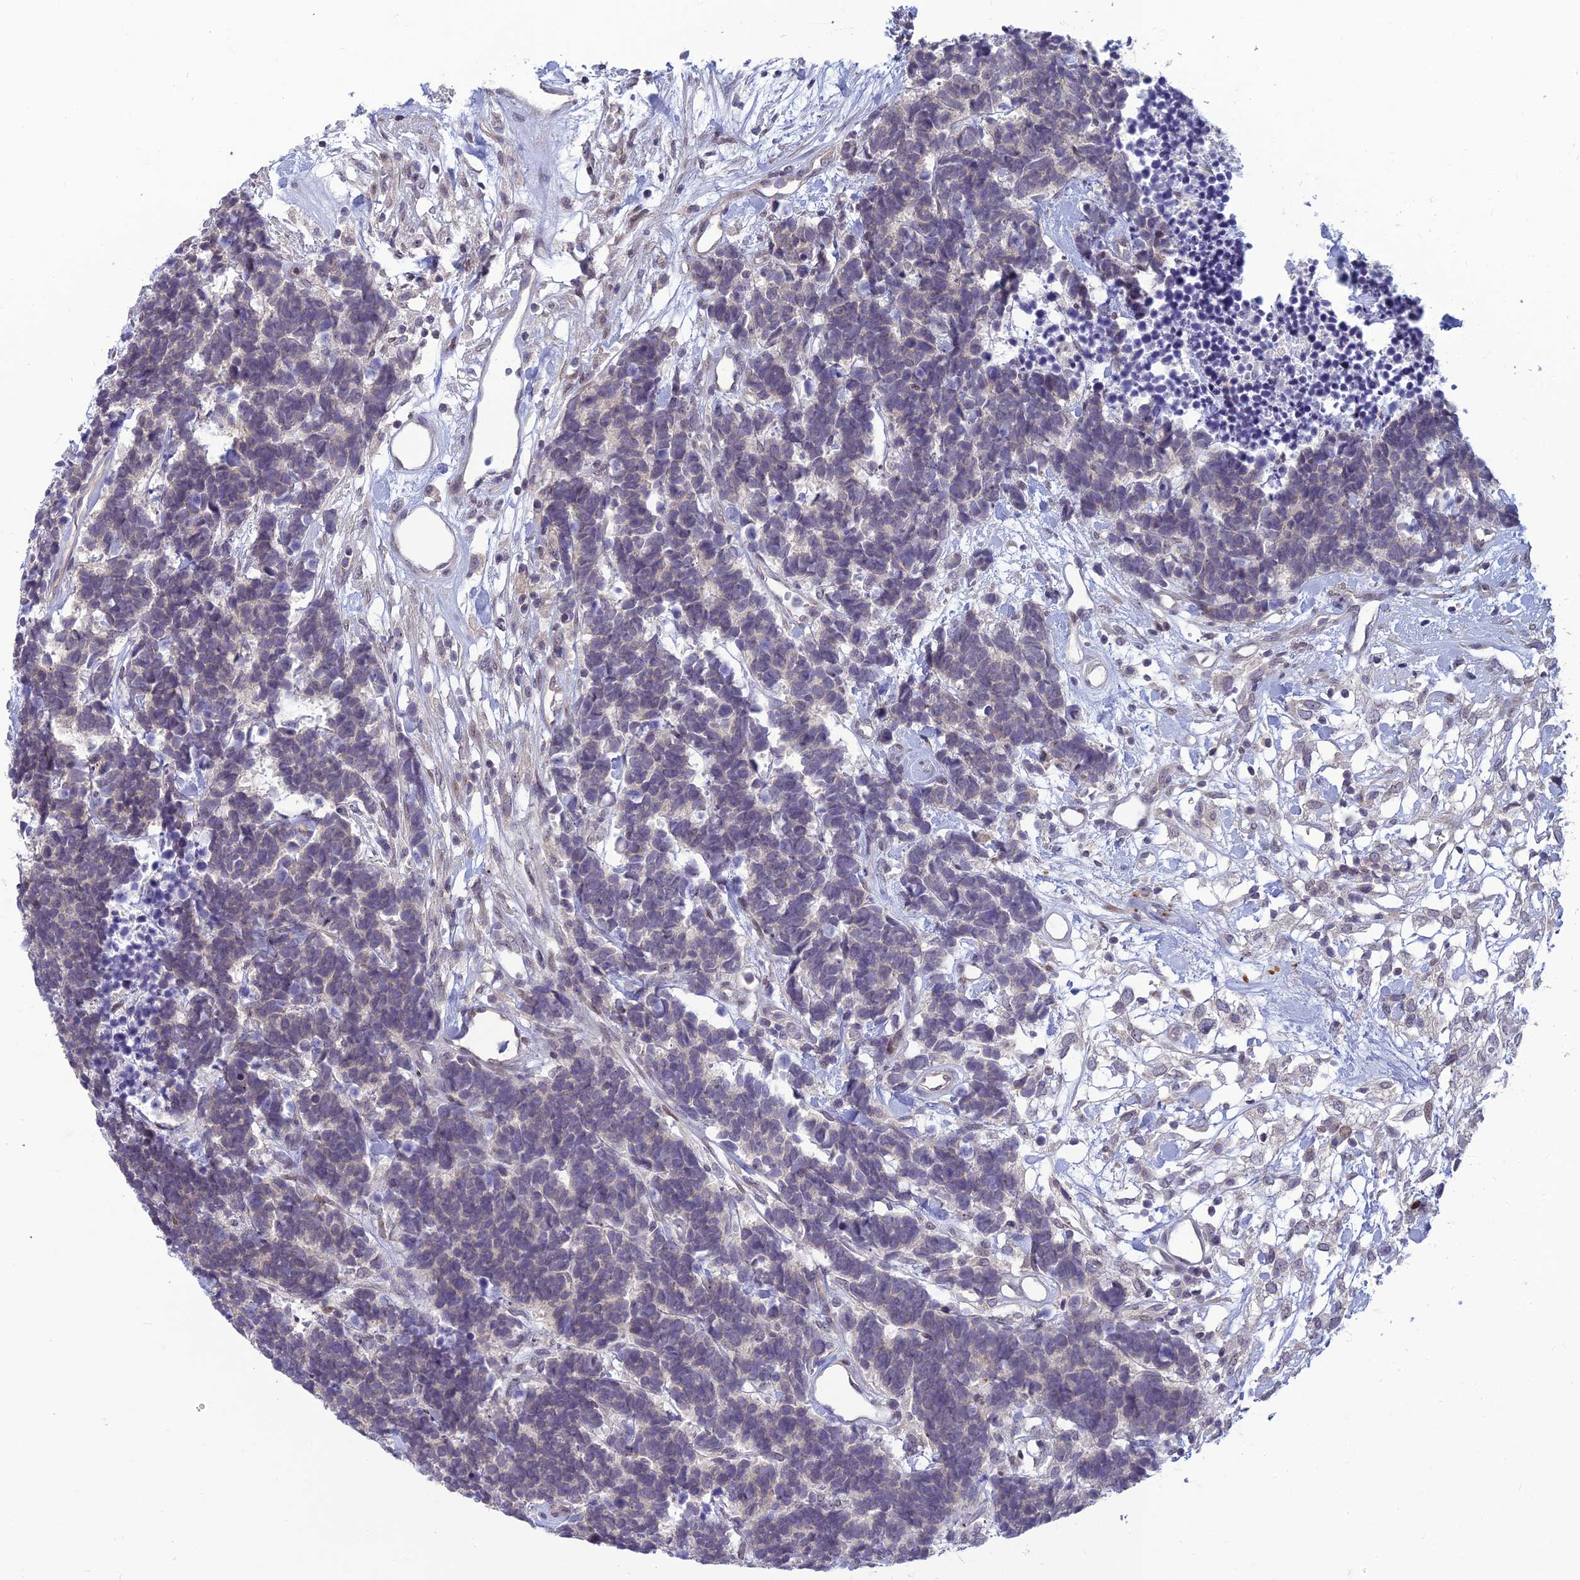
{"staining": {"intensity": "negative", "quantity": "none", "location": "none"}, "tissue": "carcinoid", "cell_type": "Tumor cells", "image_type": "cancer", "snomed": [{"axis": "morphology", "description": "Carcinoma, NOS"}, {"axis": "morphology", "description": "Carcinoid, malignant, NOS"}, {"axis": "topography", "description": "Urinary bladder"}], "caption": "This is a photomicrograph of IHC staining of carcinoid, which shows no expression in tumor cells. Brightfield microscopy of immunohistochemistry stained with DAB (brown) and hematoxylin (blue), captured at high magnification.", "gene": "DTX2", "patient": {"sex": "male", "age": 57}}